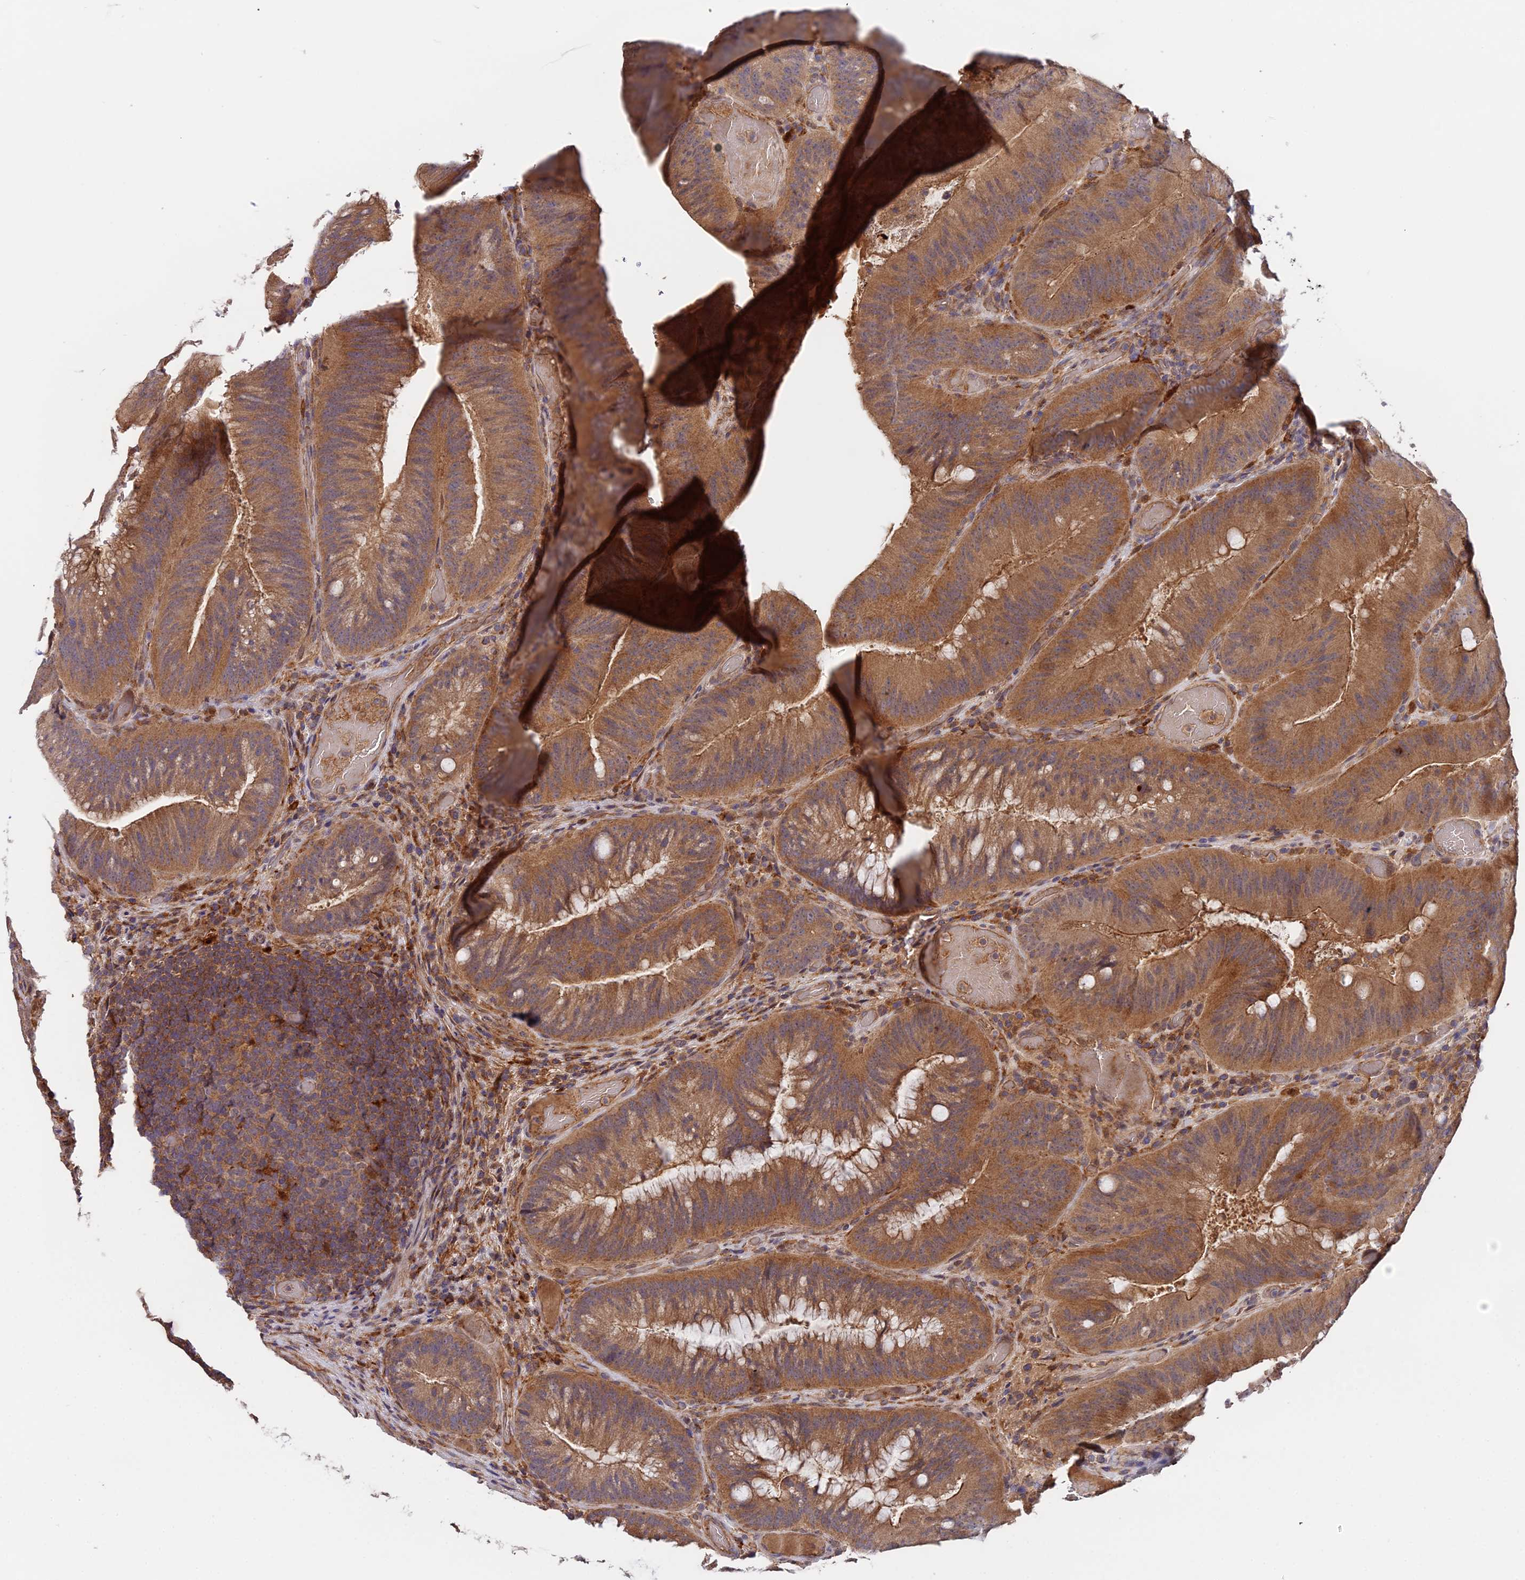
{"staining": {"intensity": "moderate", "quantity": ">75%", "location": "cytoplasmic/membranous"}, "tissue": "colorectal cancer", "cell_type": "Tumor cells", "image_type": "cancer", "snomed": [{"axis": "morphology", "description": "Adenocarcinoma, NOS"}, {"axis": "topography", "description": "Colon"}], "caption": "Protein analysis of colorectal cancer (adenocarcinoma) tissue reveals moderate cytoplasmic/membranous expression in approximately >75% of tumor cells.", "gene": "ZBED8", "patient": {"sex": "female", "age": 43}}